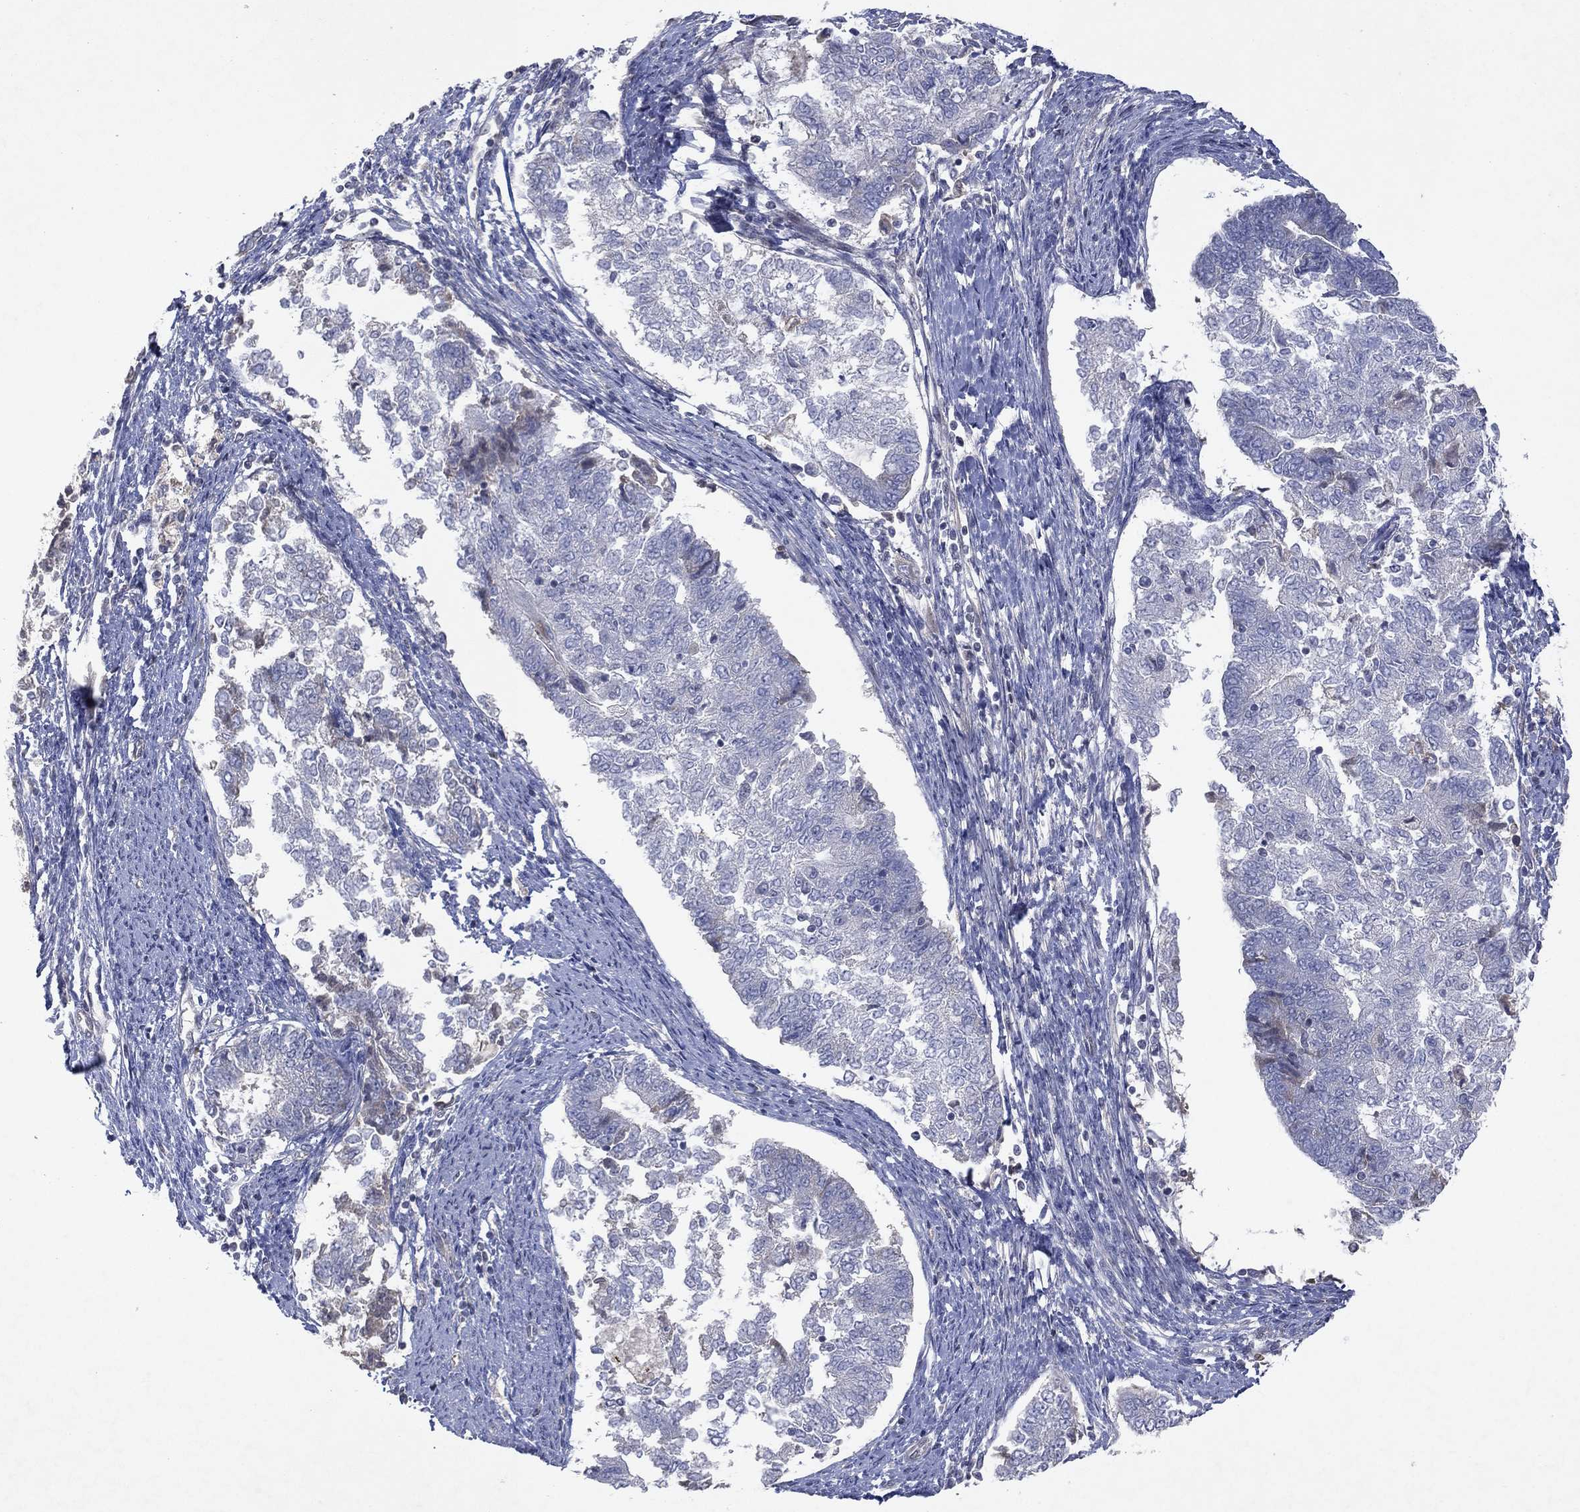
{"staining": {"intensity": "negative", "quantity": "none", "location": "none"}, "tissue": "endometrial cancer", "cell_type": "Tumor cells", "image_type": "cancer", "snomed": [{"axis": "morphology", "description": "Adenocarcinoma, NOS"}, {"axis": "topography", "description": "Endometrium"}], "caption": "Endometrial adenocarcinoma stained for a protein using immunohistochemistry (IHC) demonstrates no staining tumor cells.", "gene": "FLI1", "patient": {"sex": "female", "age": 65}}